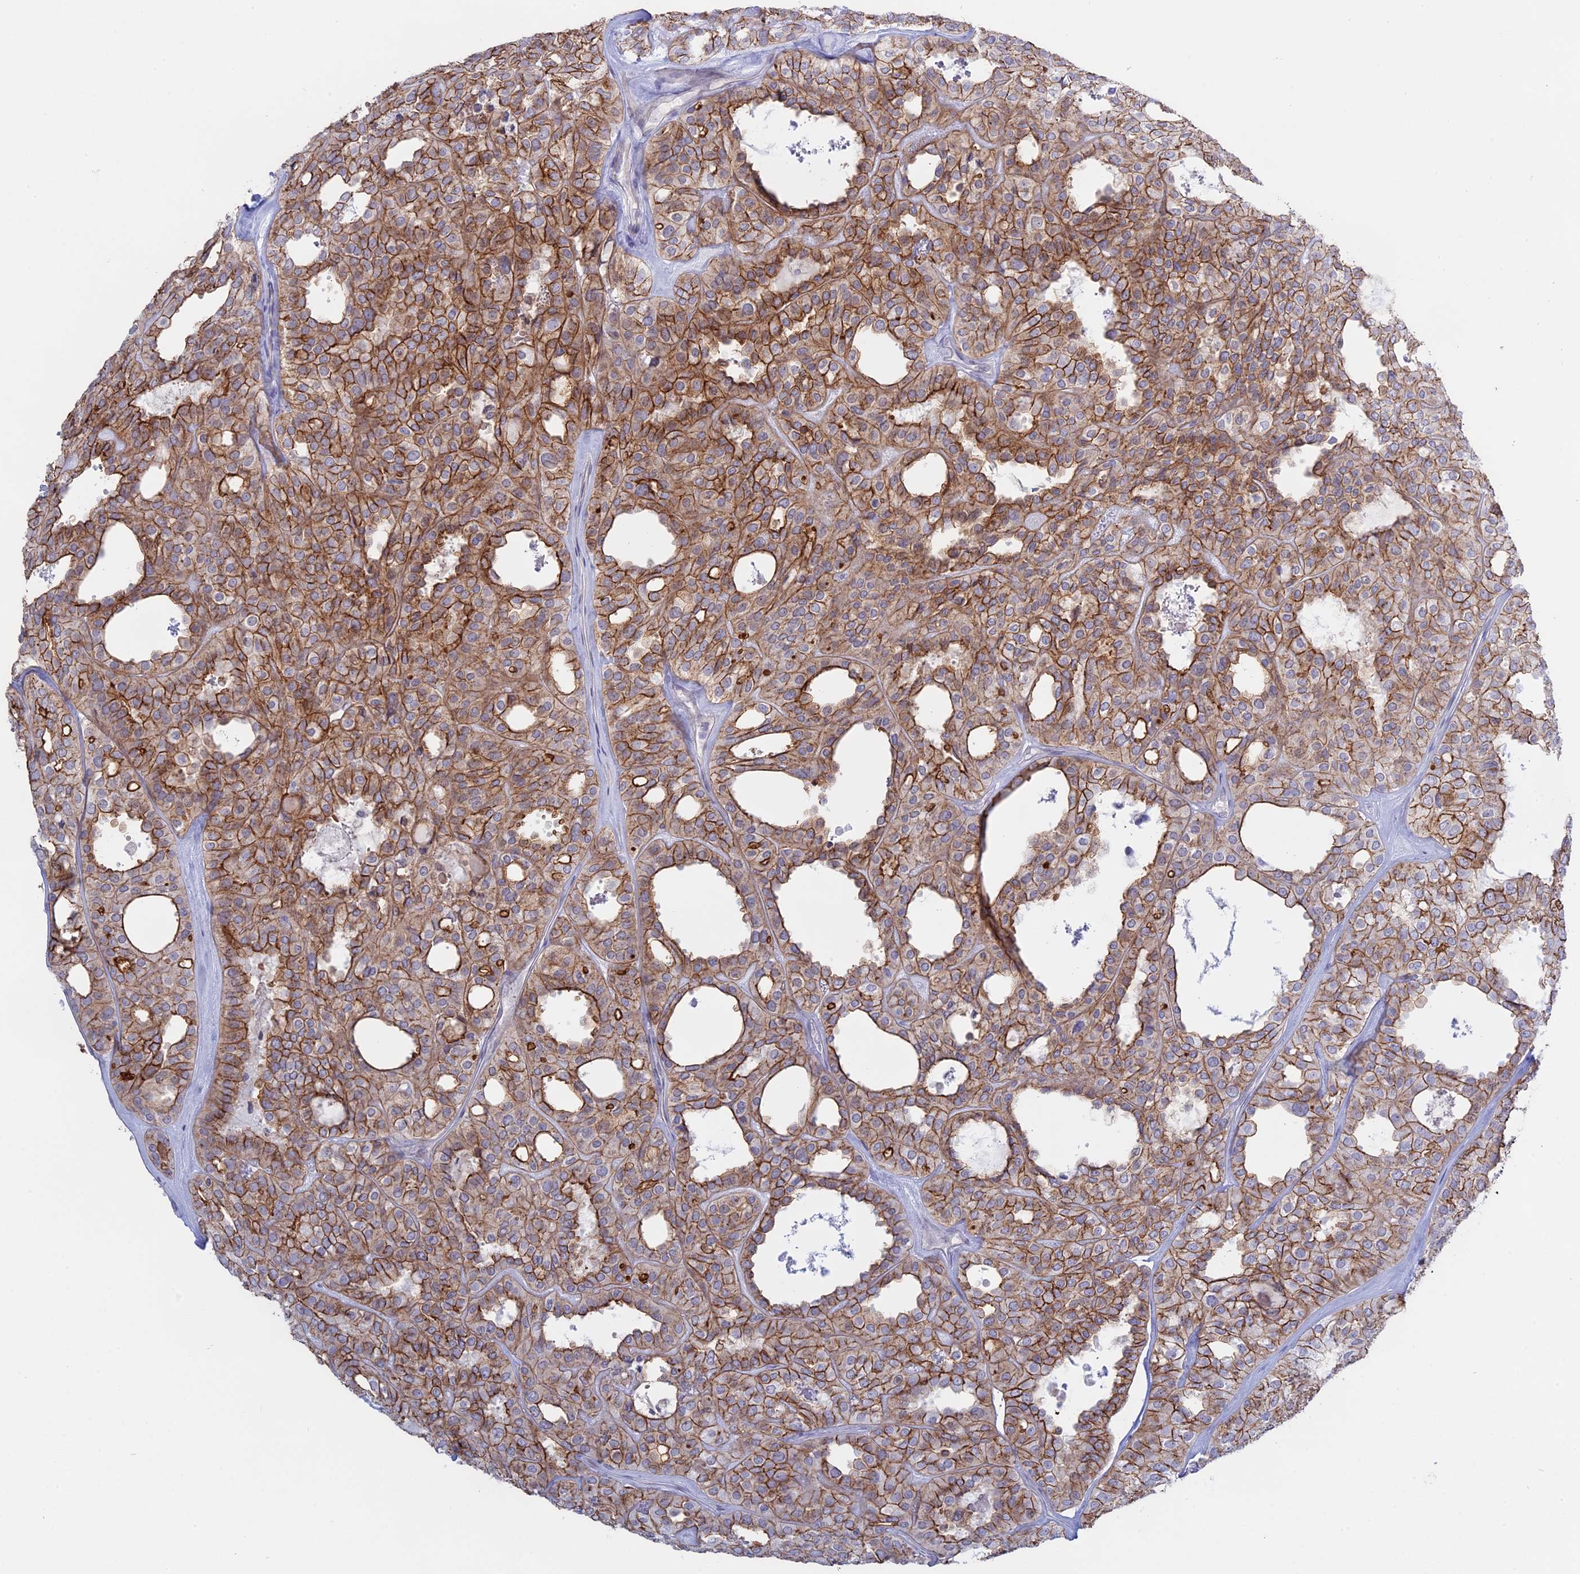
{"staining": {"intensity": "moderate", "quantity": ">75%", "location": "cytoplasmic/membranous"}, "tissue": "thyroid cancer", "cell_type": "Tumor cells", "image_type": "cancer", "snomed": [{"axis": "morphology", "description": "Follicular adenoma carcinoma, NOS"}, {"axis": "topography", "description": "Thyroid gland"}], "caption": "Immunohistochemical staining of human thyroid follicular adenoma carcinoma shows medium levels of moderate cytoplasmic/membranous staining in about >75% of tumor cells.", "gene": "MYO5B", "patient": {"sex": "male", "age": 75}}